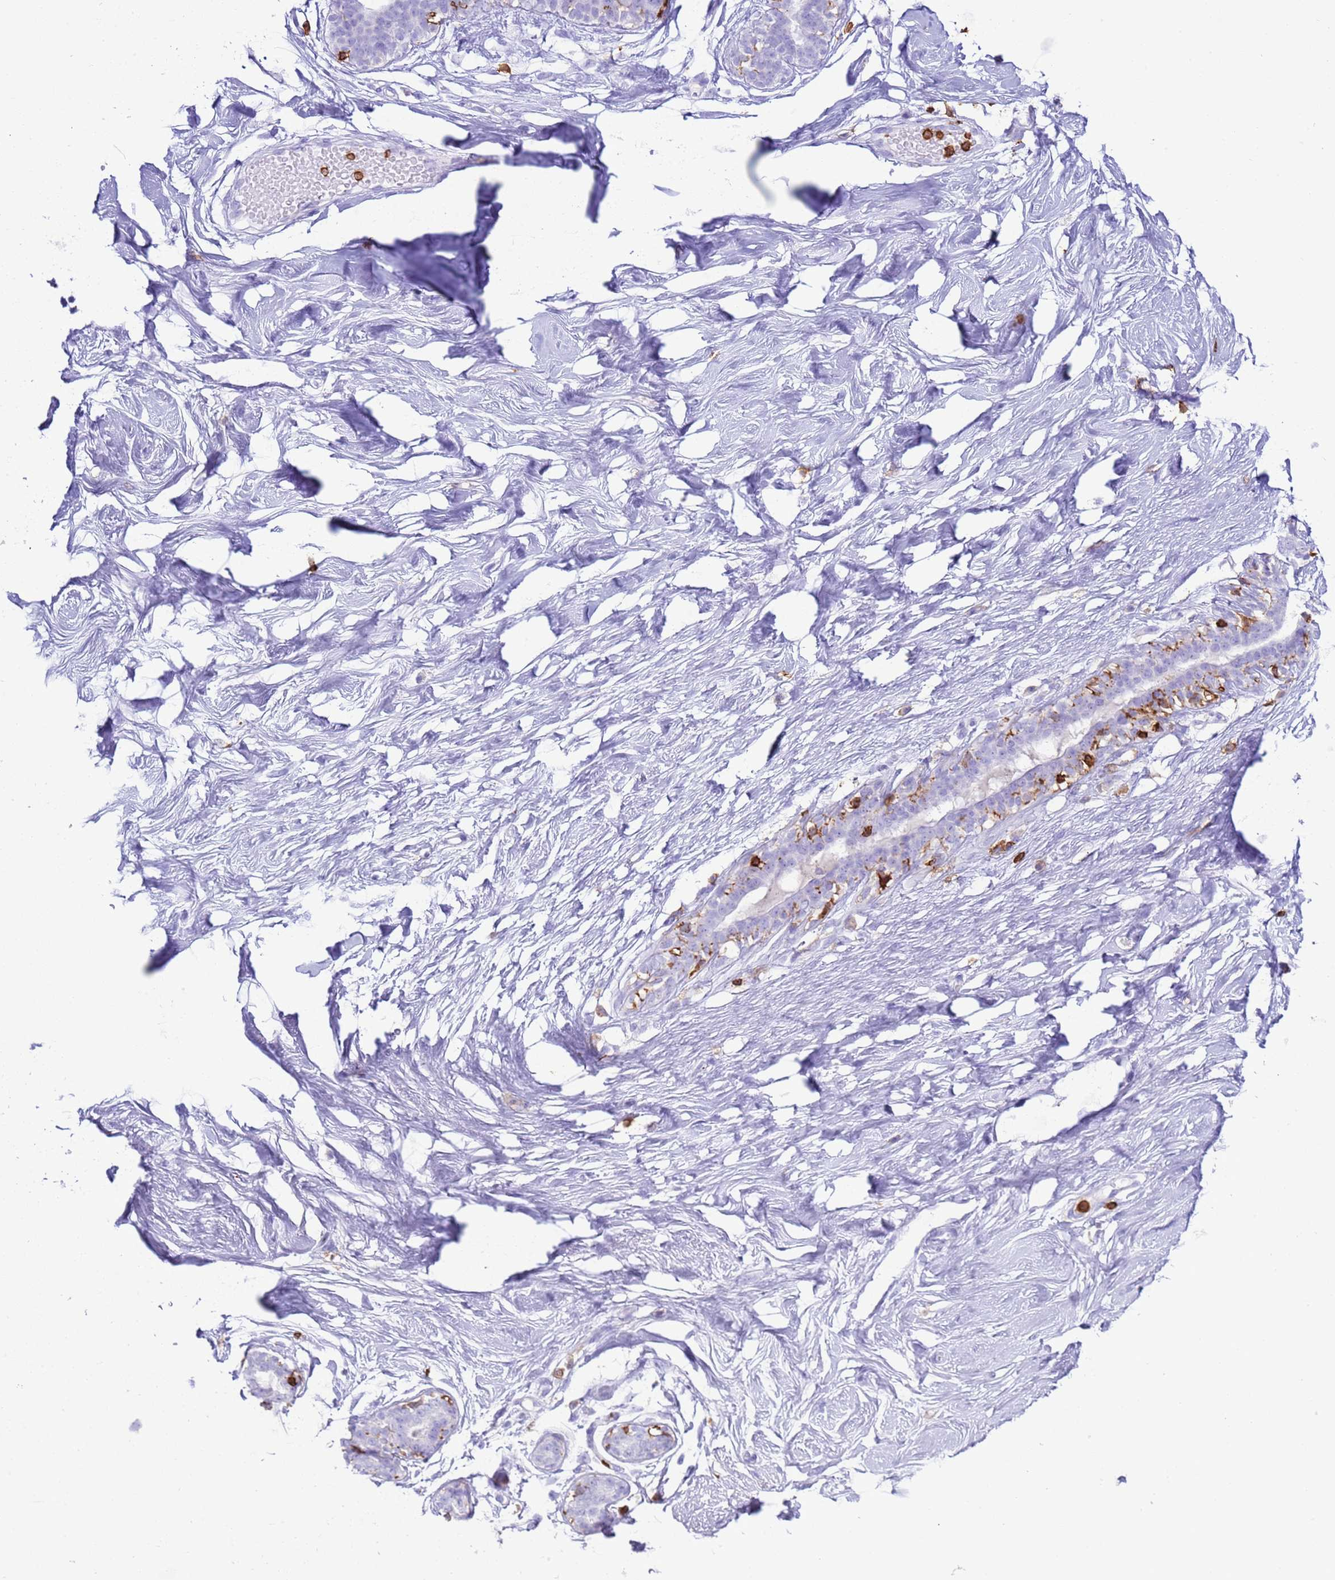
{"staining": {"intensity": "negative", "quantity": "none", "location": "none"}, "tissue": "breast", "cell_type": "Adipocytes", "image_type": "normal", "snomed": [{"axis": "morphology", "description": "Normal tissue, NOS"}, {"axis": "morphology", "description": "Adenoma, NOS"}, {"axis": "topography", "description": "Breast"}], "caption": "This micrograph is of normal breast stained with immunohistochemistry to label a protein in brown with the nuclei are counter-stained blue. There is no staining in adipocytes. (Immunohistochemistry (ihc), brightfield microscopy, high magnification).", "gene": "IRF5", "patient": {"sex": "female", "age": 23}}